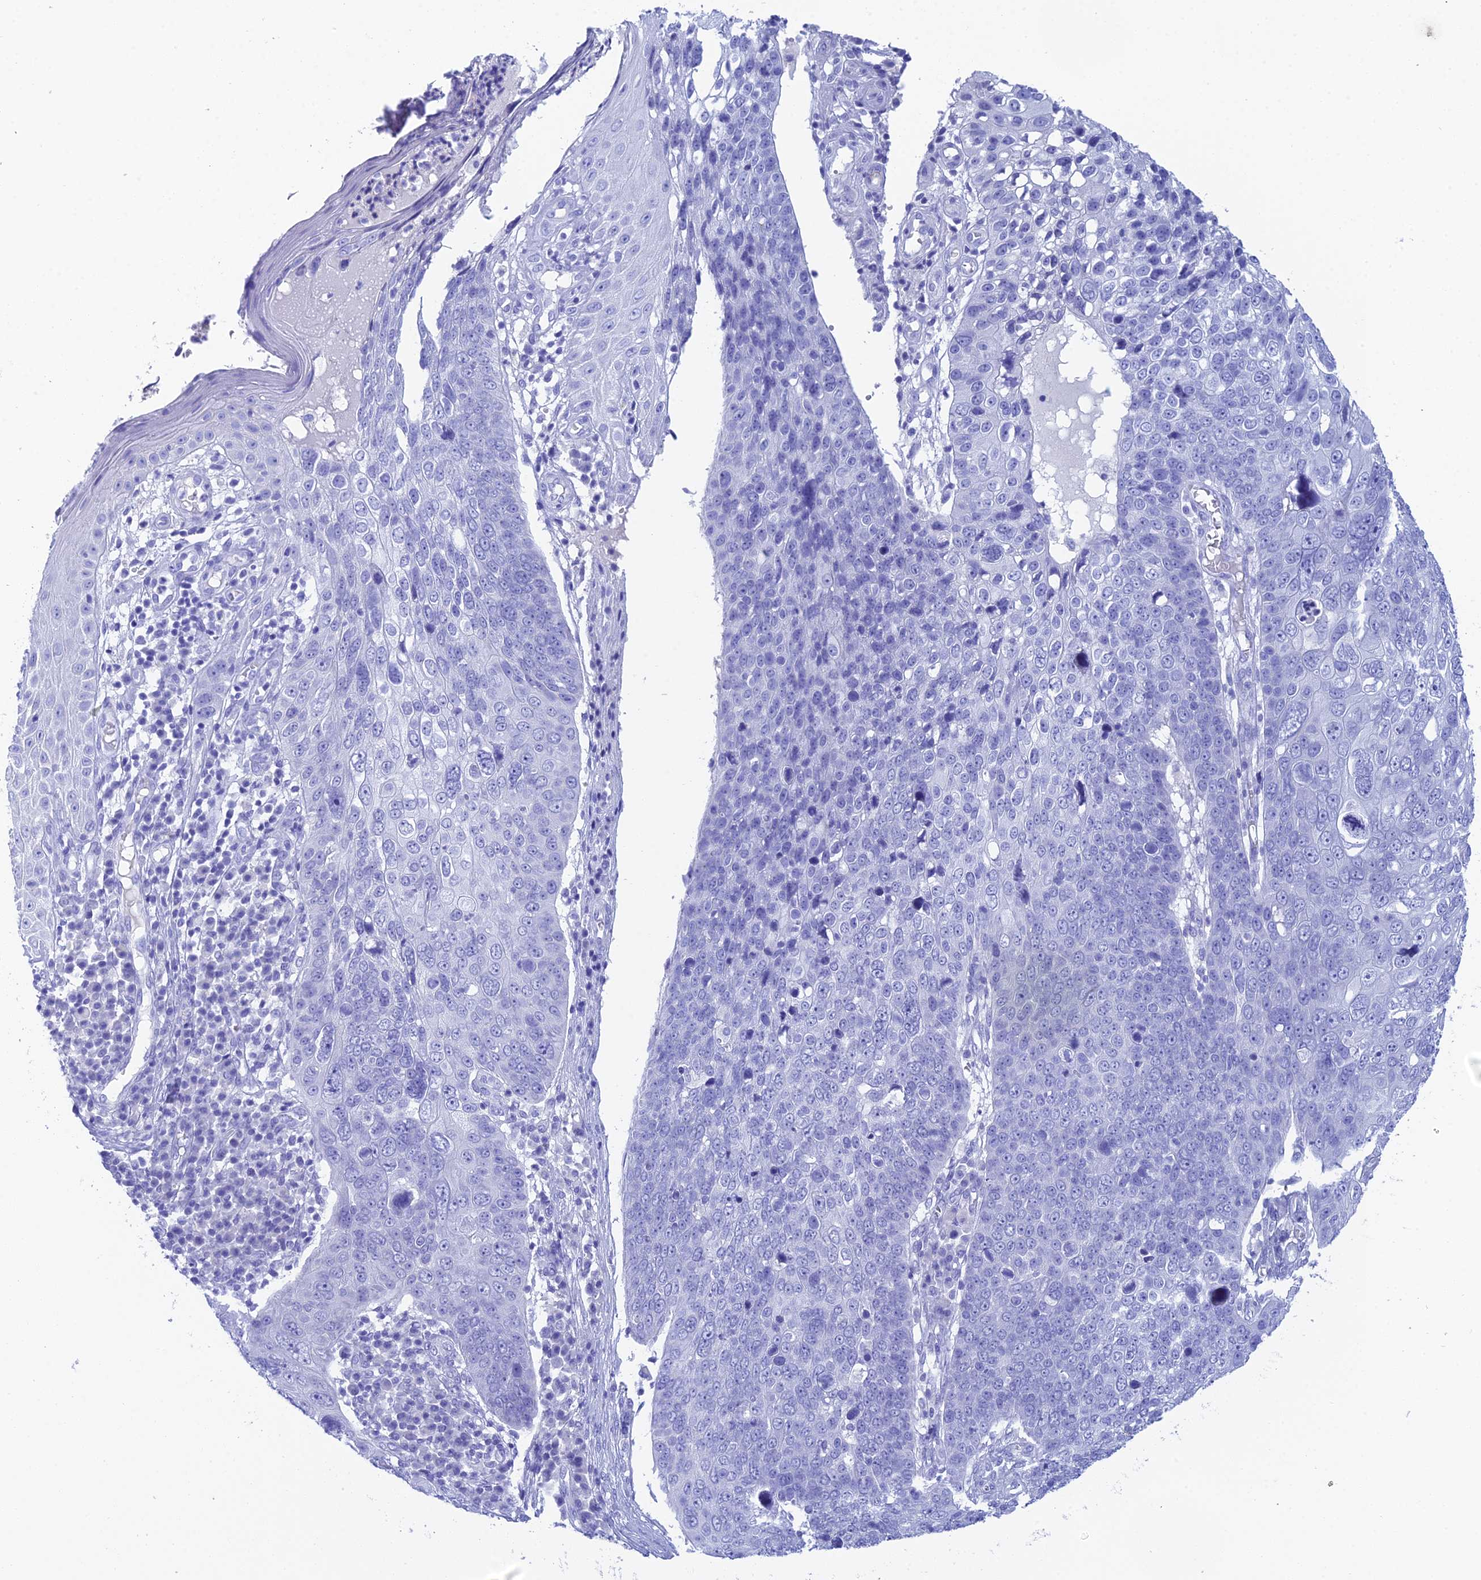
{"staining": {"intensity": "negative", "quantity": "none", "location": "none"}, "tissue": "skin cancer", "cell_type": "Tumor cells", "image_type": "cancer", "snomed": [{"axis": "morphology", "description": "Squamous cell carcinoma, NOS"}, {"axis": "topography", "description": "Skin"}], "caption": "Tumor cells show no significant protein expression in squamous cell carcinoma (skin).", "gene": "REG1A", "patient": {"sex": "male", "age": 71}}